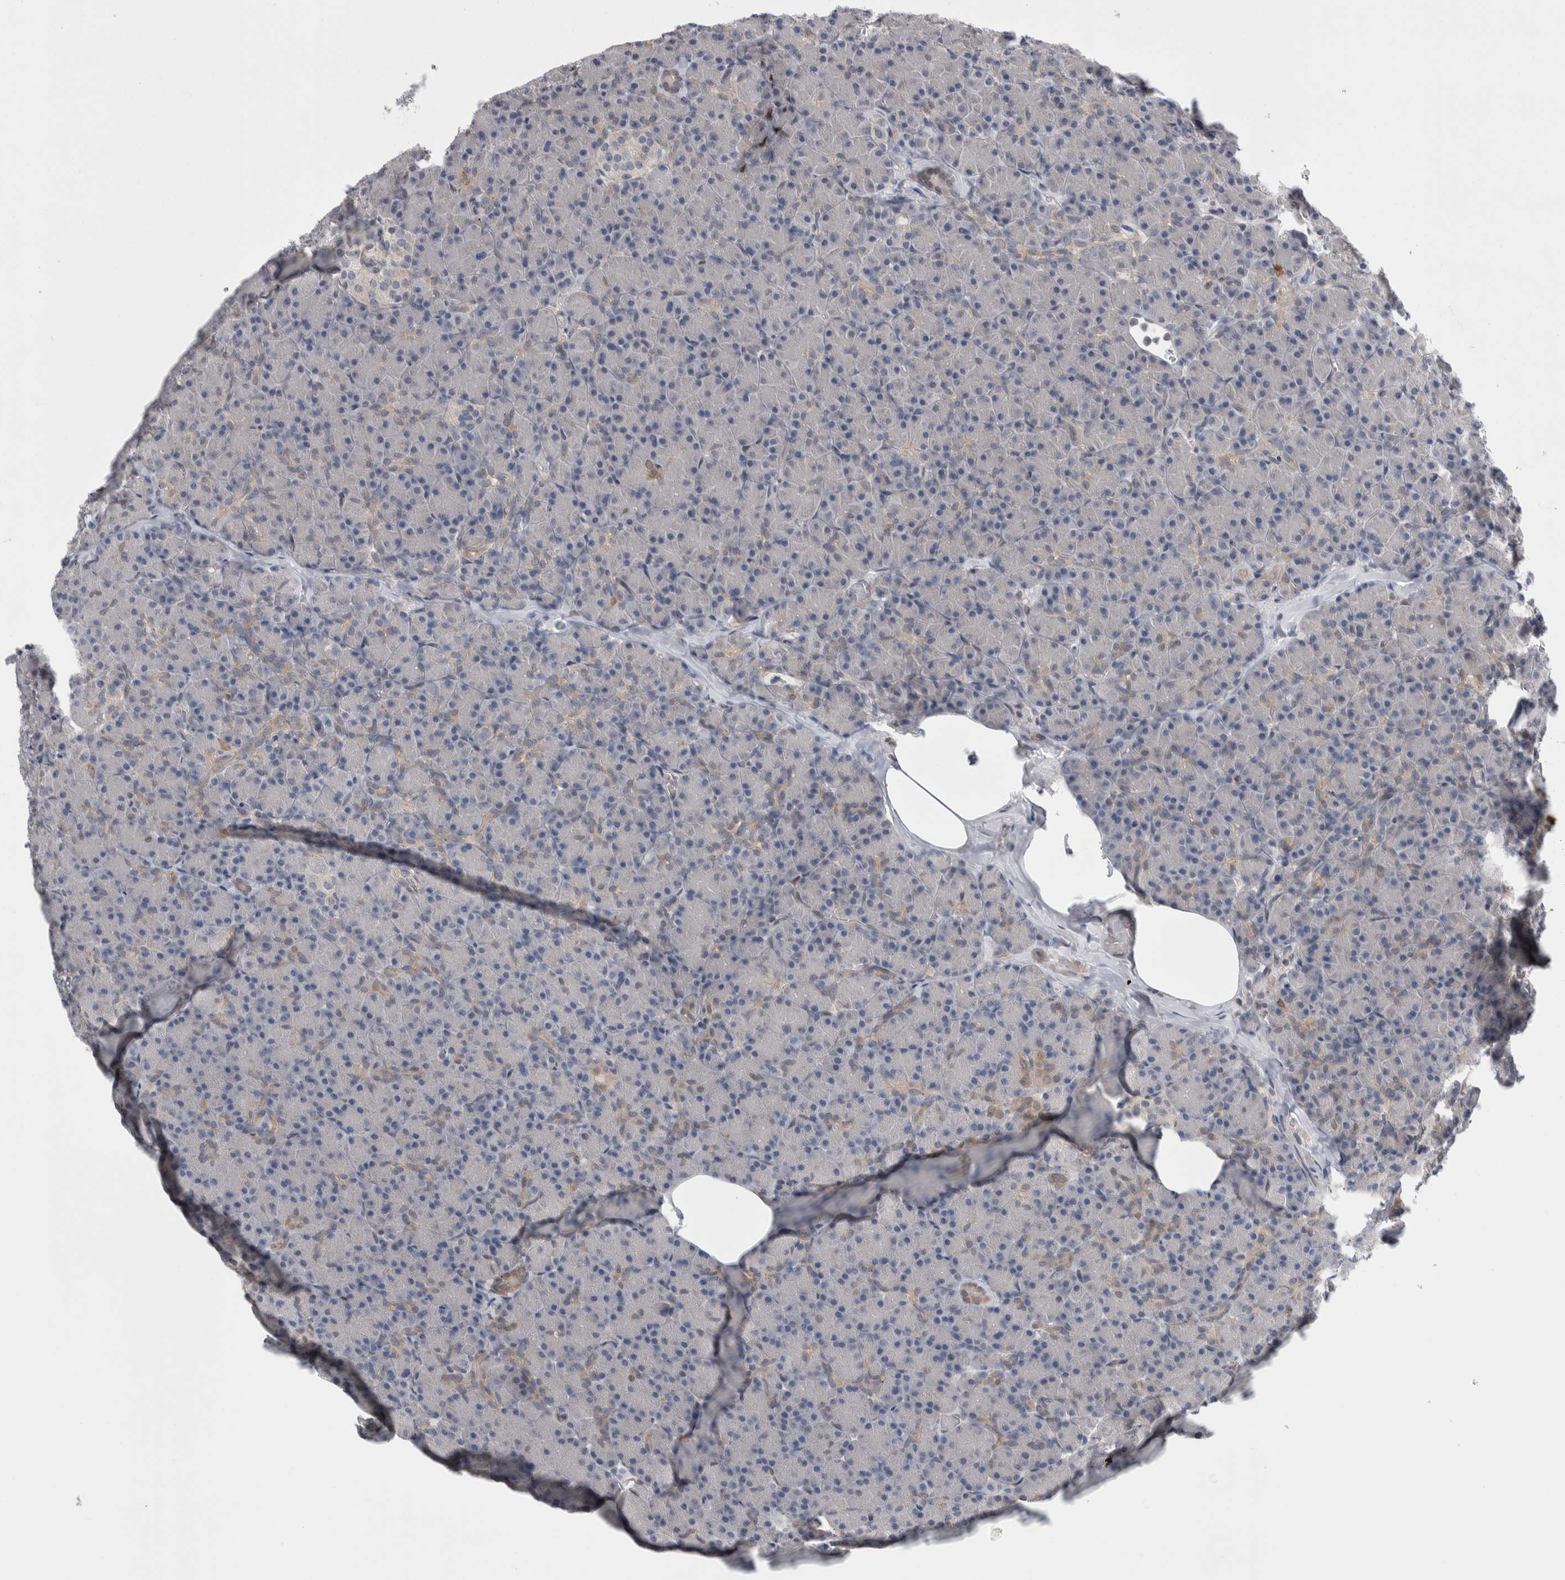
{"staining": {"intensity": "weak", "quantity": "<25%", "location": "cytoplasmic/membranous"}, "tissue": "pancreas", "cell_type": "Exocrine glandular cells", "image_type": "normal", "snomed": [{"axis": "morphology", "description": "Normal tissue, NOS"}, {"axis": "topography", "description": "Pancreas"}], "caption": "This is an immunohistochemistry (IHC) photomicrograph of benign pancreas. There is no staining in exocrine glandular cells.", "gene": "TAX1BP1", "patient": {"sex": "female", "age": 43}}